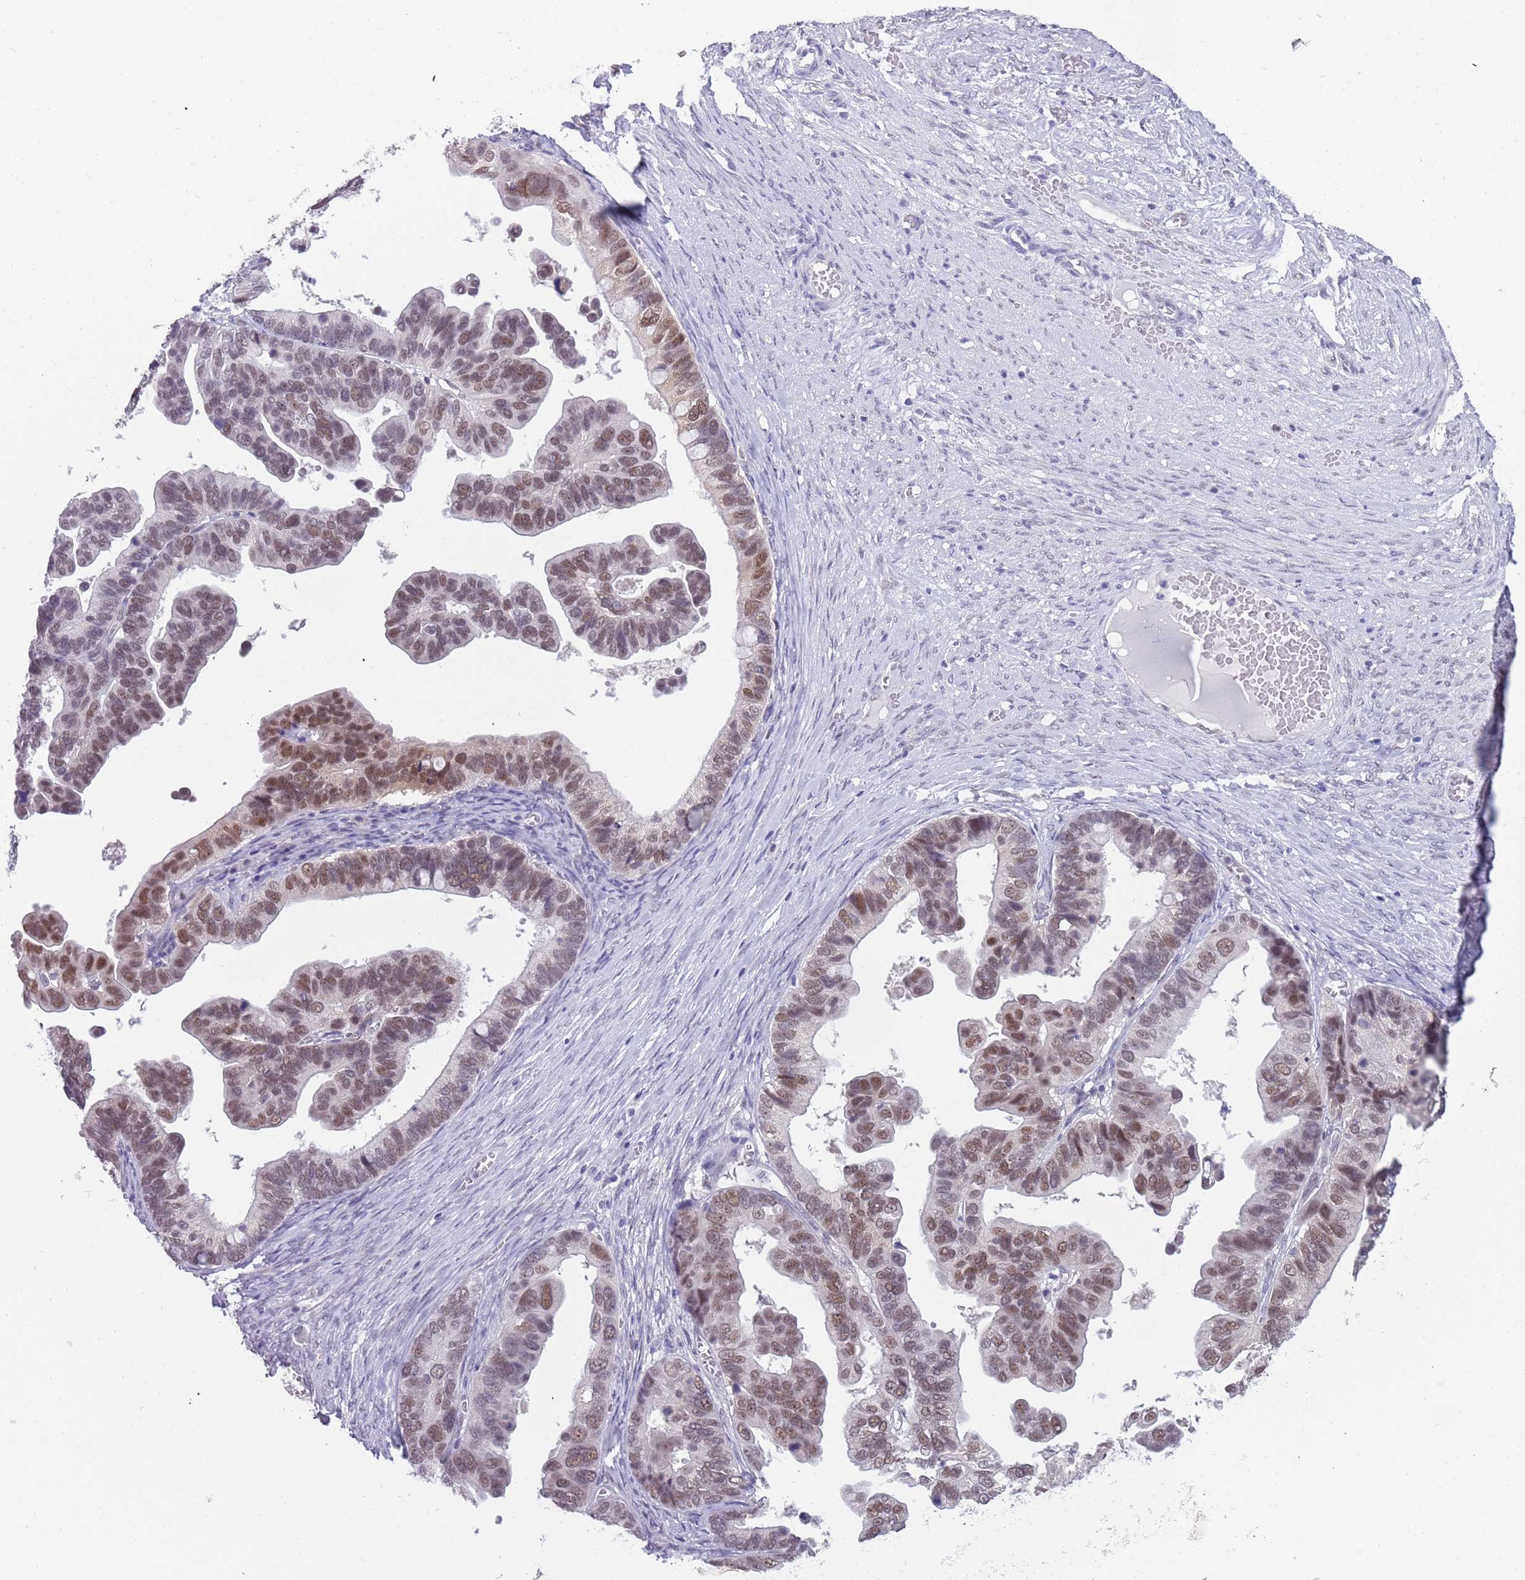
{"staining": {"intensity": "moderate", "quantity": "25%-75%", "location": "nuclear"}, "tissue": "ovarian cancer", "cell_type": "Tumor cells", "image_type": "cancer", "snomed": [{"axis": "morphology", "description": "Cystadenocarcinoma, serous, NOS"}, {"axis": "topography", "description": "Ovary"}], "caption": "Ovarian serous cystadenocarcinoma stained with IHC displays moderate nuclear staining in approximately 25%-75% of tumor cells.", "gene": "SEPHS2", "patient": {"sex": "female", "age": 56}}